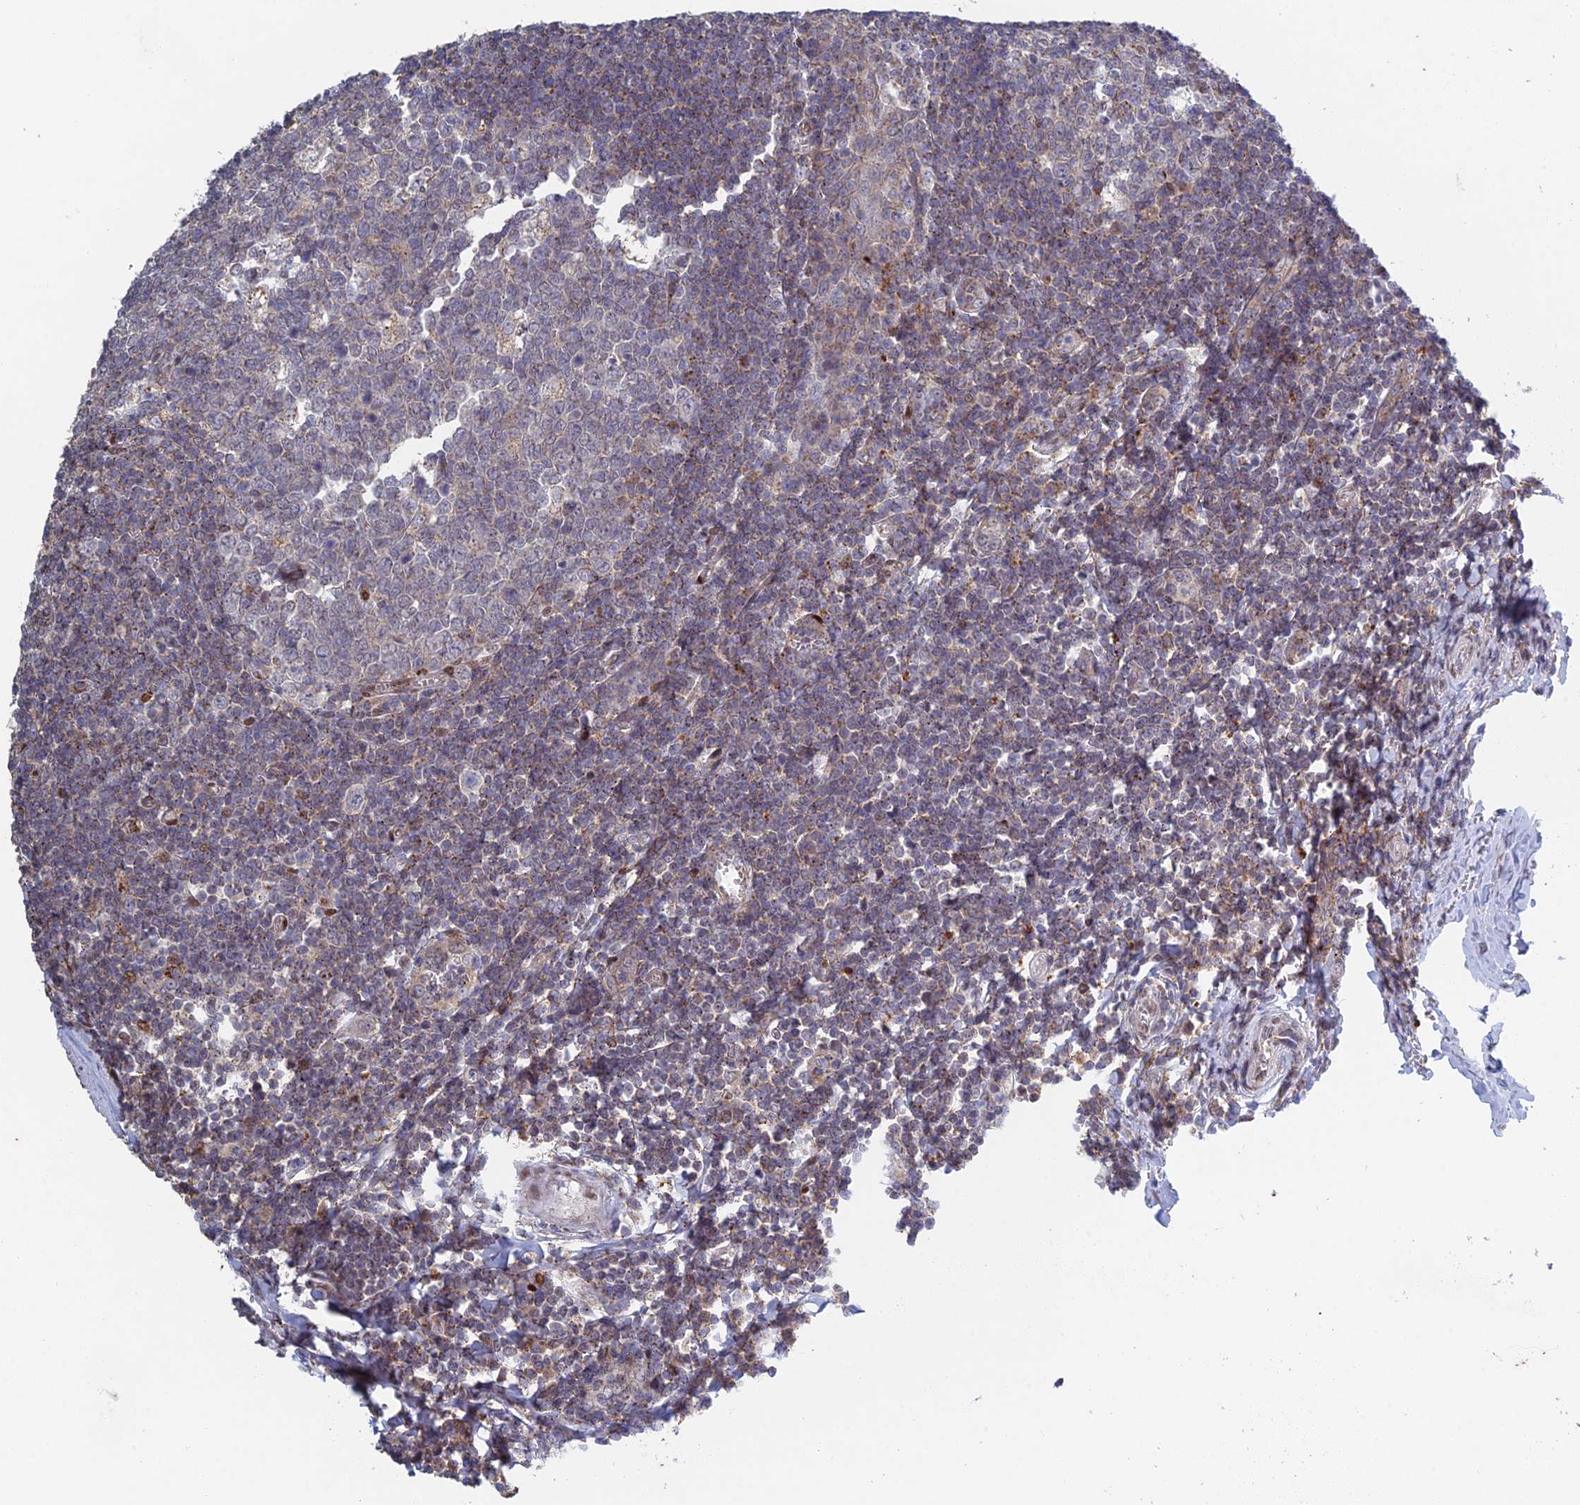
{"staining": {"intensity": "negative", "quantity": "none", "location": "none"}, "tissue": "tonsil", "cell_type": "Germinal center cells", "image_type": "normal", "snomed": [{"axis": "morphology", "description": "Normal tissue, NOS"}, {"axis": "topography", "description": "Tonsil"}], "caption": "This photomicrograph is of benign tonsil stained with immunohistochemistry (IHC) to label a protein in brown with the nuclei are counter-stained blue. There is no positivity in germinal center cells.", "gene": "FOXS1", "patient": {"sex": "male", "age": 27}}